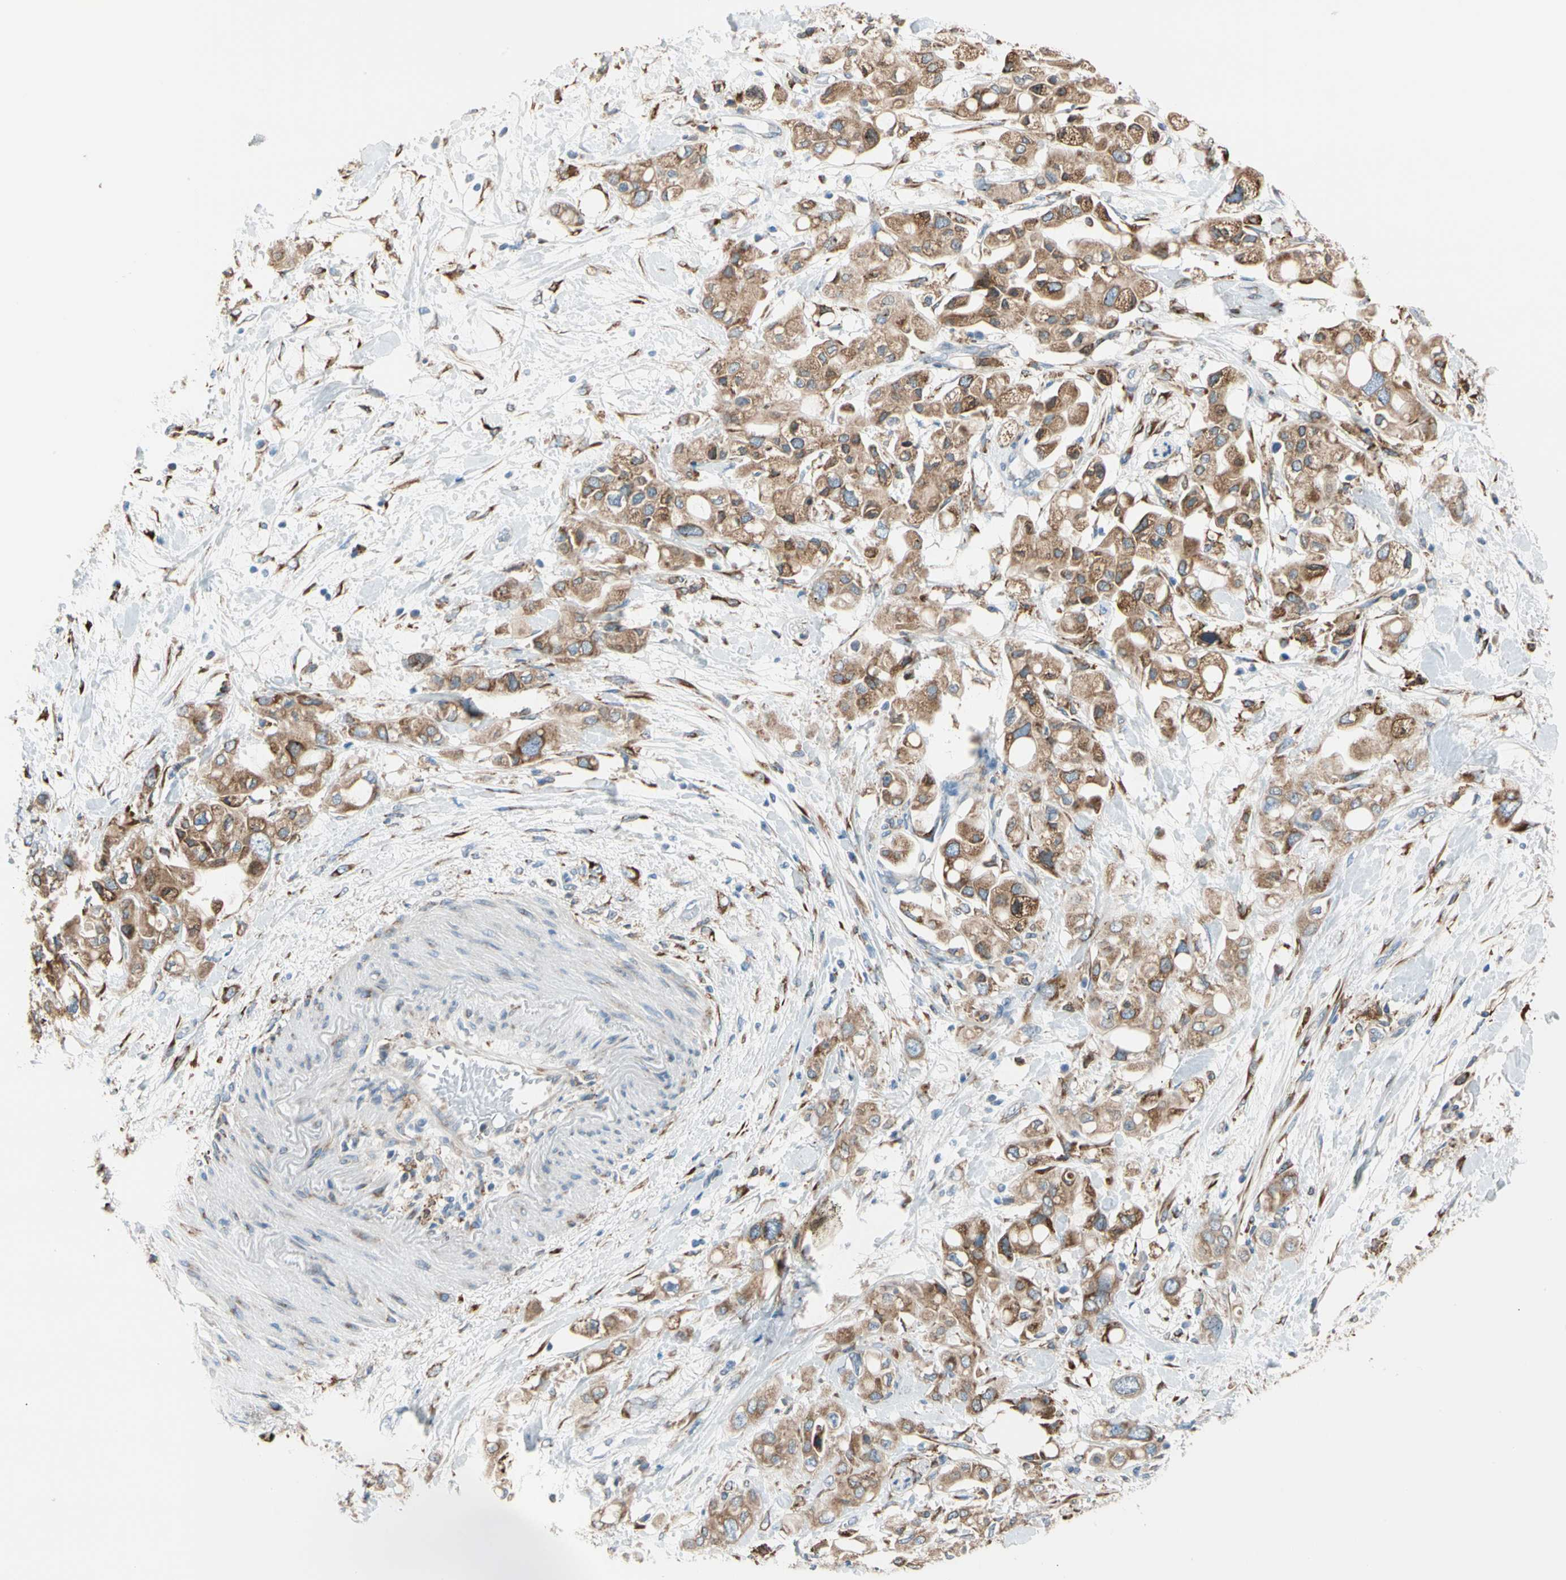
{"staining": {"intensity": "moderate", "quantity": ">75%", "location": "cytoplasmic/membranous"}, "tissue": "pancreatic cancer", "cell_type": "Tumor cells", "image_type": "cancer", "snomed": [{"axis": "morphology", "description": "Adenocarcinoma, NOS"}, {"axis": "topography", "description": "Pancreas"}], "caption": "A brown stain highlights moderate cytoplasmic/membranous staining of a protein in human pancreatic adenocarcinoma tumor cells. (Brightfield microscopy of DAB IHC at high magnification).", "gene": "LRPAP1", "patient": {"sex": "female", "age": 56}}